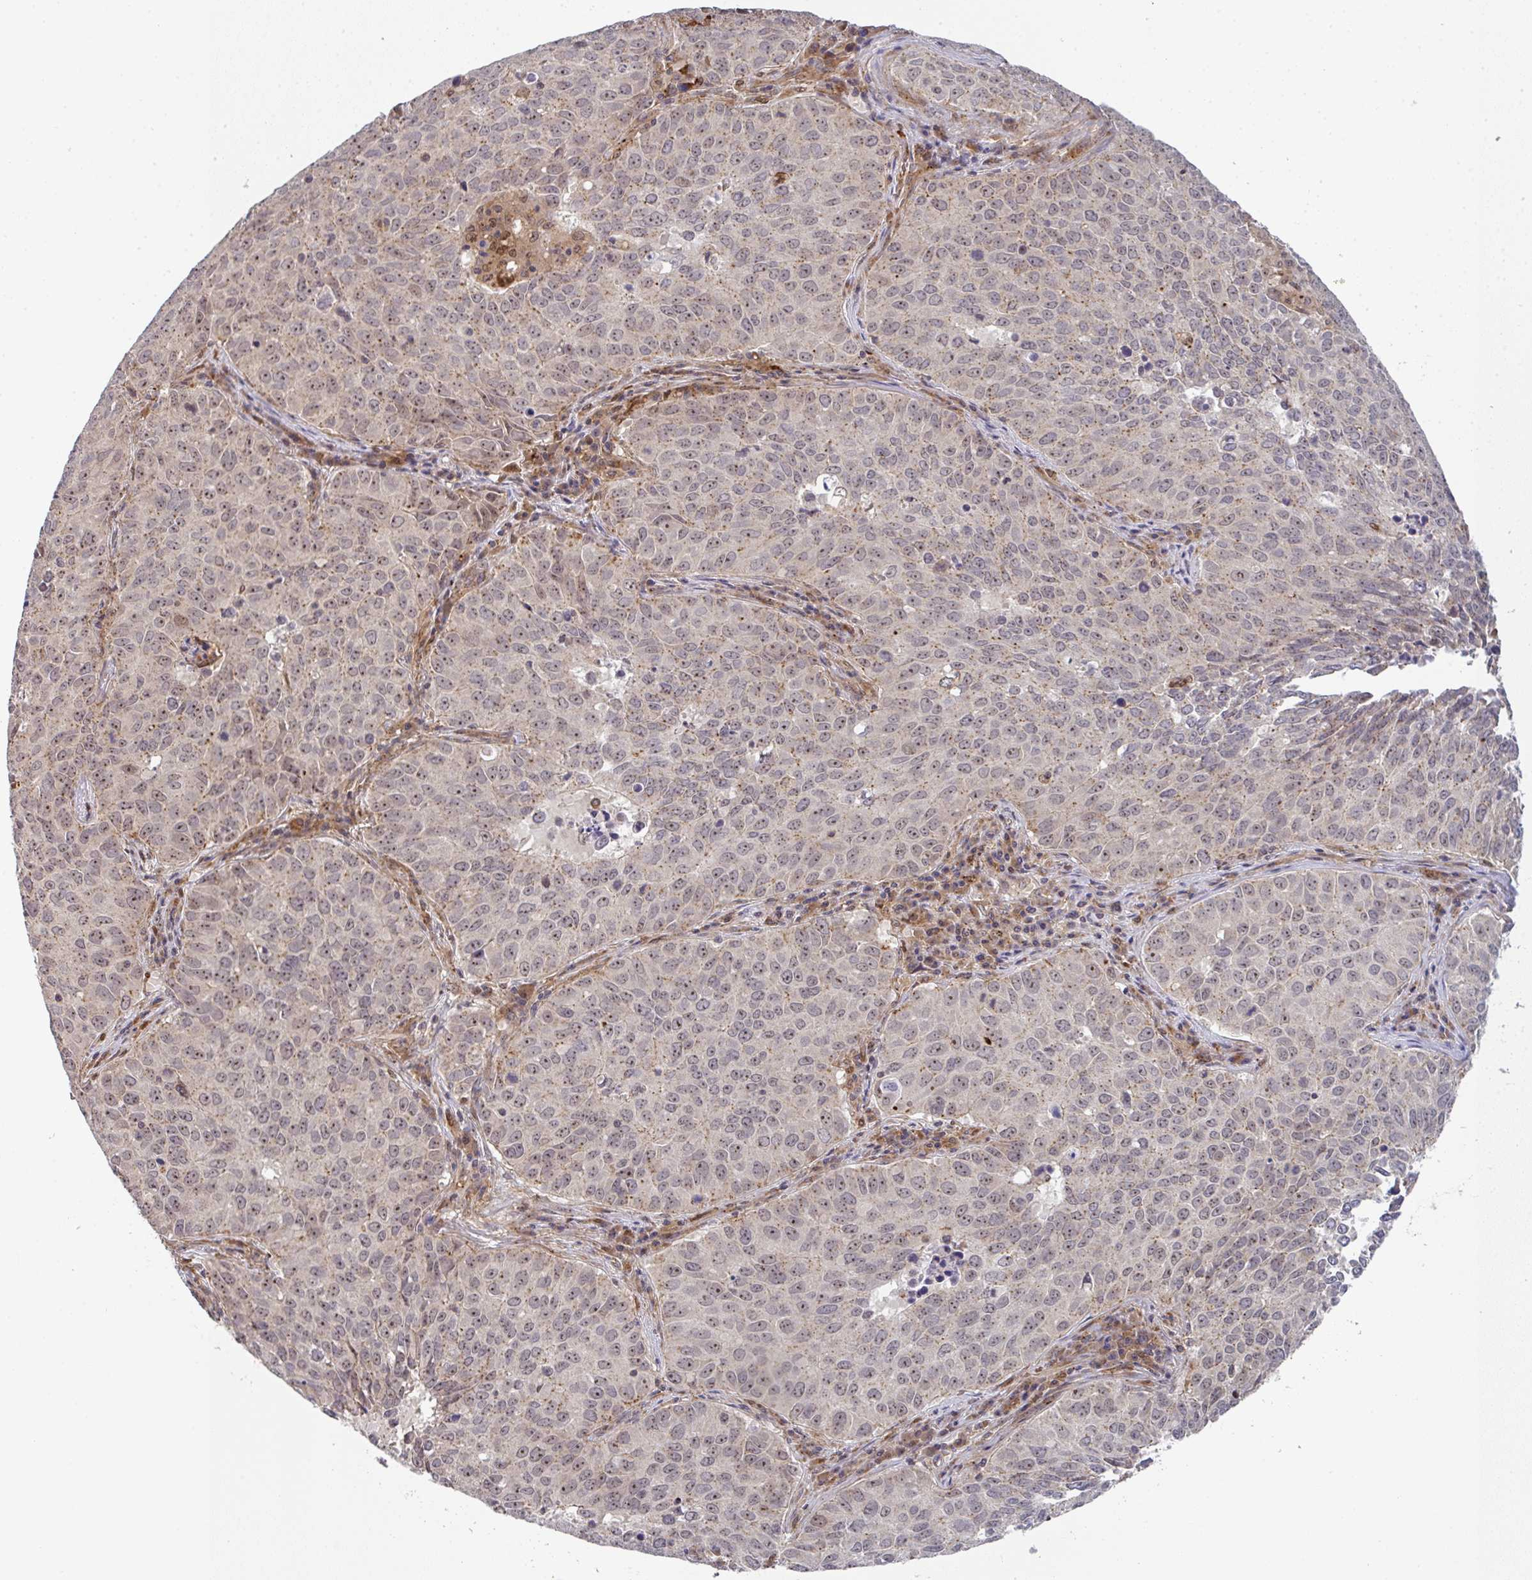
{"staining": {"intensity": "weak", "quantity": "25%-75%", "location": "nuclear"}, "tissue": "lung cancer", "cell_type": "Tumor cells", "image_type": "cancer", "snomed": [{"axis": "morphology", "description": "Adenocarcinoma, NOS"}, {"axis": "topography", "description": "Lung"}], "caption": "Protein analysis of lung cancer tissue exhibits weak nuclear positivity in about 25%-75% of tumor cells. (Stains: DAB in brown, nuclei in blue, Microscopy: brightfield microscopy at high magnification).", "gene": "SIMC1", "patient": {"sex": "female", "age": 50}}